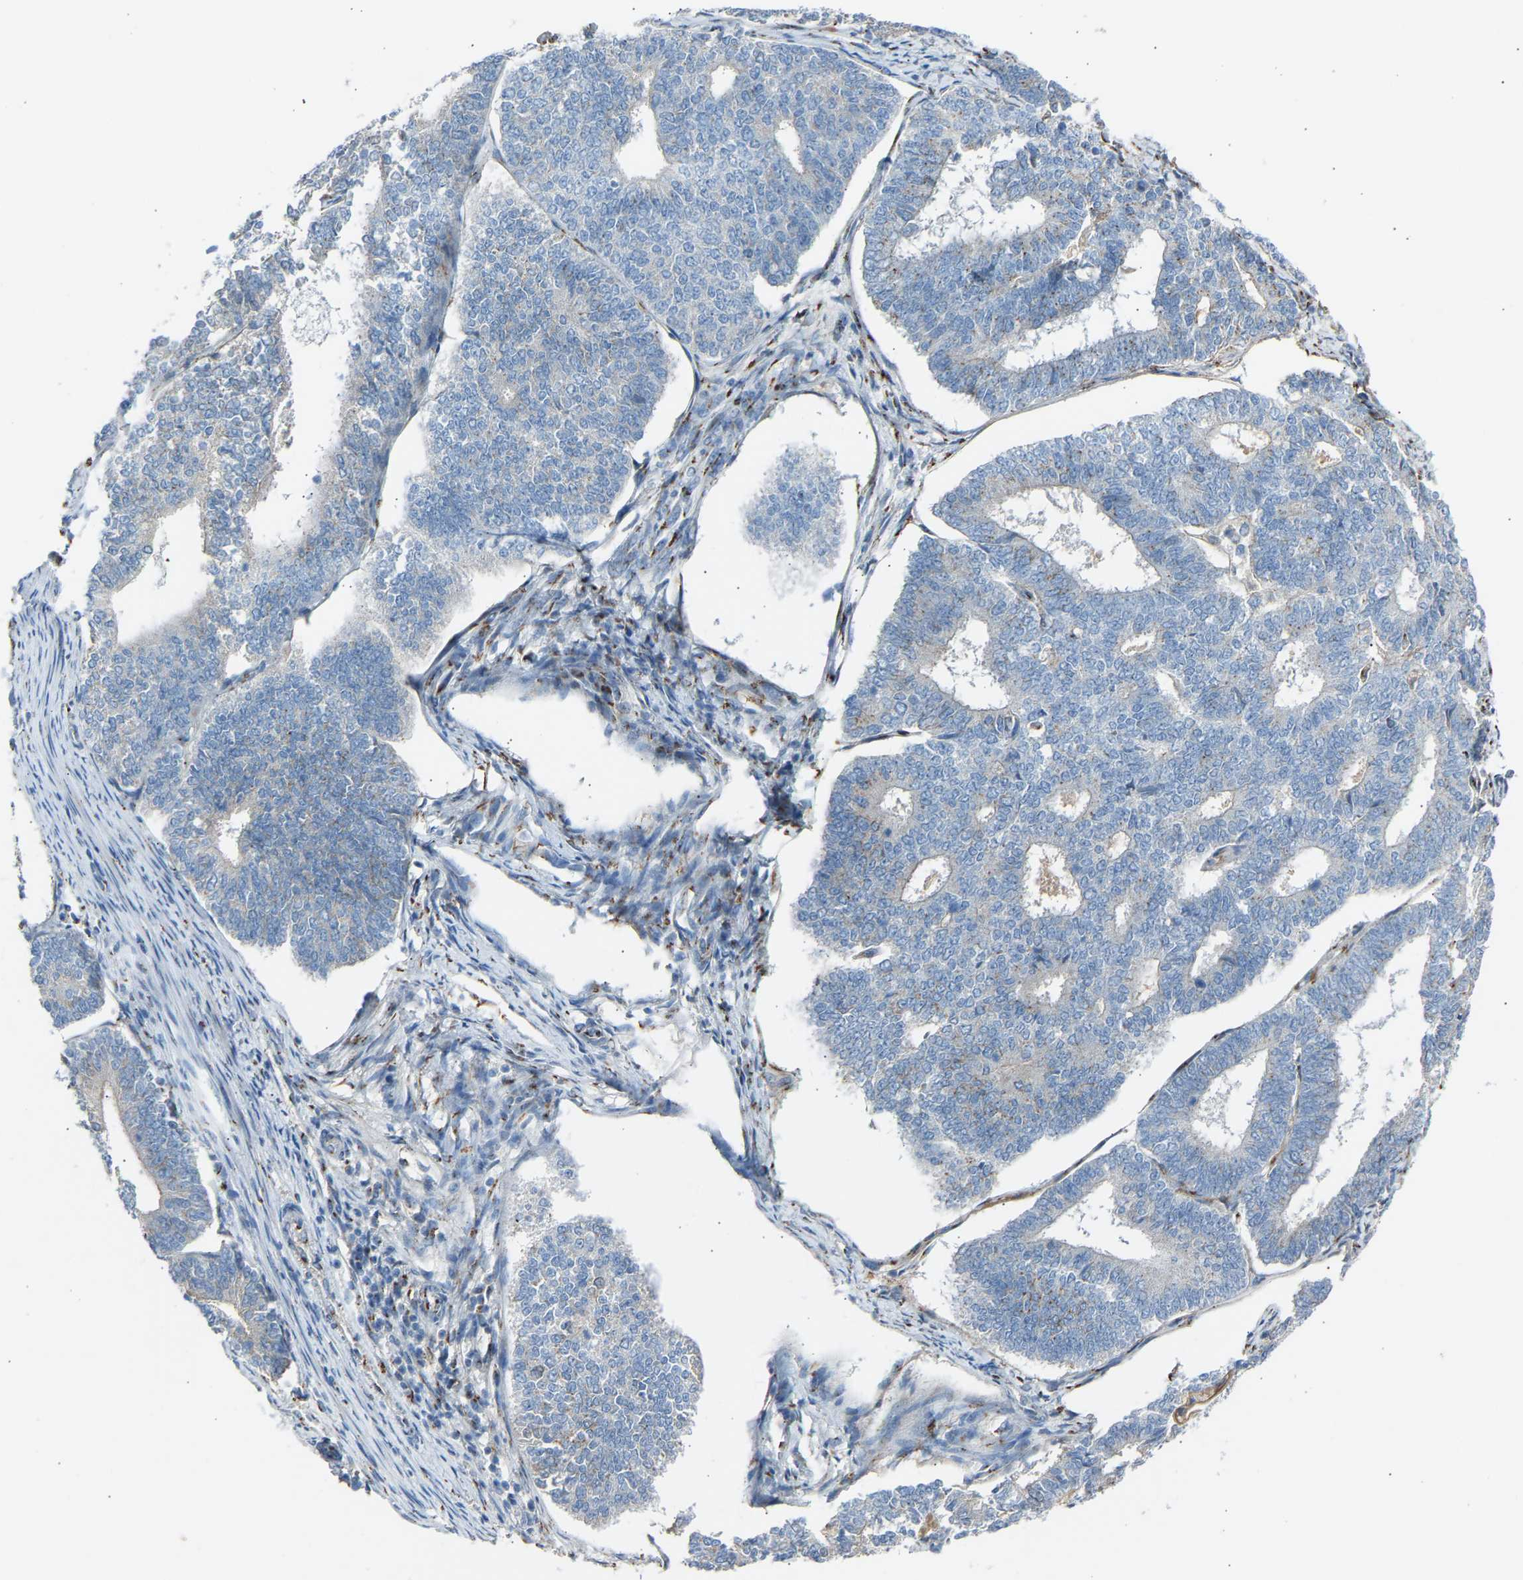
{"staining": {"intensity": "negative", "quantity": "none", "location": "none"}, "tissue": "endometrial cancer", "cell_type": "Tumor cells", "image_type": "cancer", "snomed": [{"axis": "morphology", "description": "Adenocarcinoma, NOS"}, {"axis": "topography", "description": "Endometrium"}], "caption": "A histopathology image of endometrial cancer stained for a protein exhibits no brown staining in tumor cells.", "gene": "CYREN", "patient": {"sex": "female", "age": 70}}